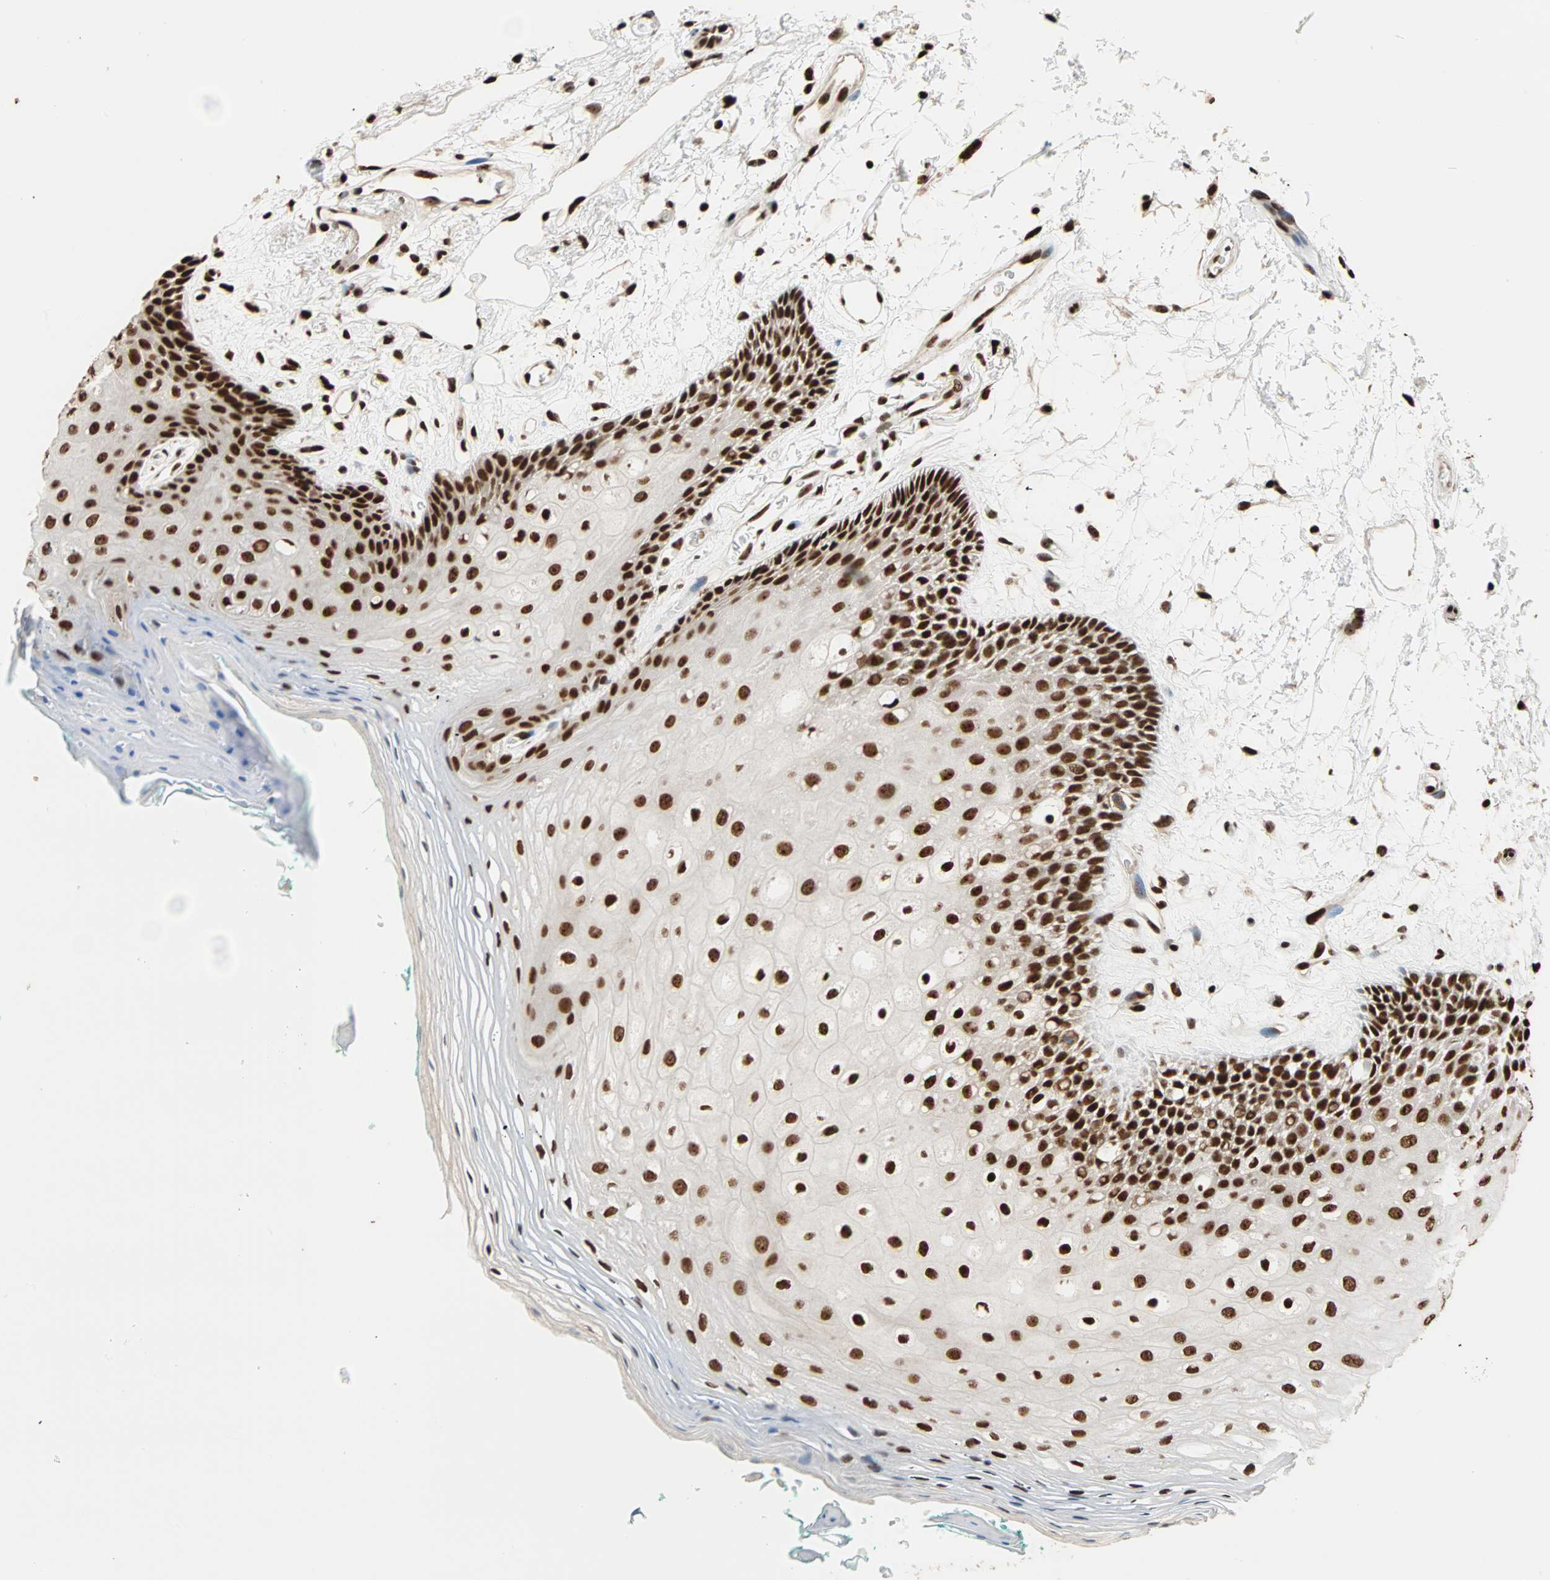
{"staining": {"intensity": "strong", "quantity": ">75%", "location": "nuclear"}, "tissue": "oral mucosa", "cell_type": "Squamous epithelial cells", "image_type": "normal", "snomed": [{"axis": "morphology", "description": "Normal tissue, NOS"}, {"axis": "topography", "description": "Skeletal muscle"}, {"axis": "topography", "description": "Oral tissue"}, {"axis": "topography", "description": "Peripheral nerve tissue"}], "caption": "Strong nuclear protein staining is identified in about >75% of squamous epithelial cells in oral mucosa.", "gene": "ILF2", "patient": {"sex": "female", "age": 84}}